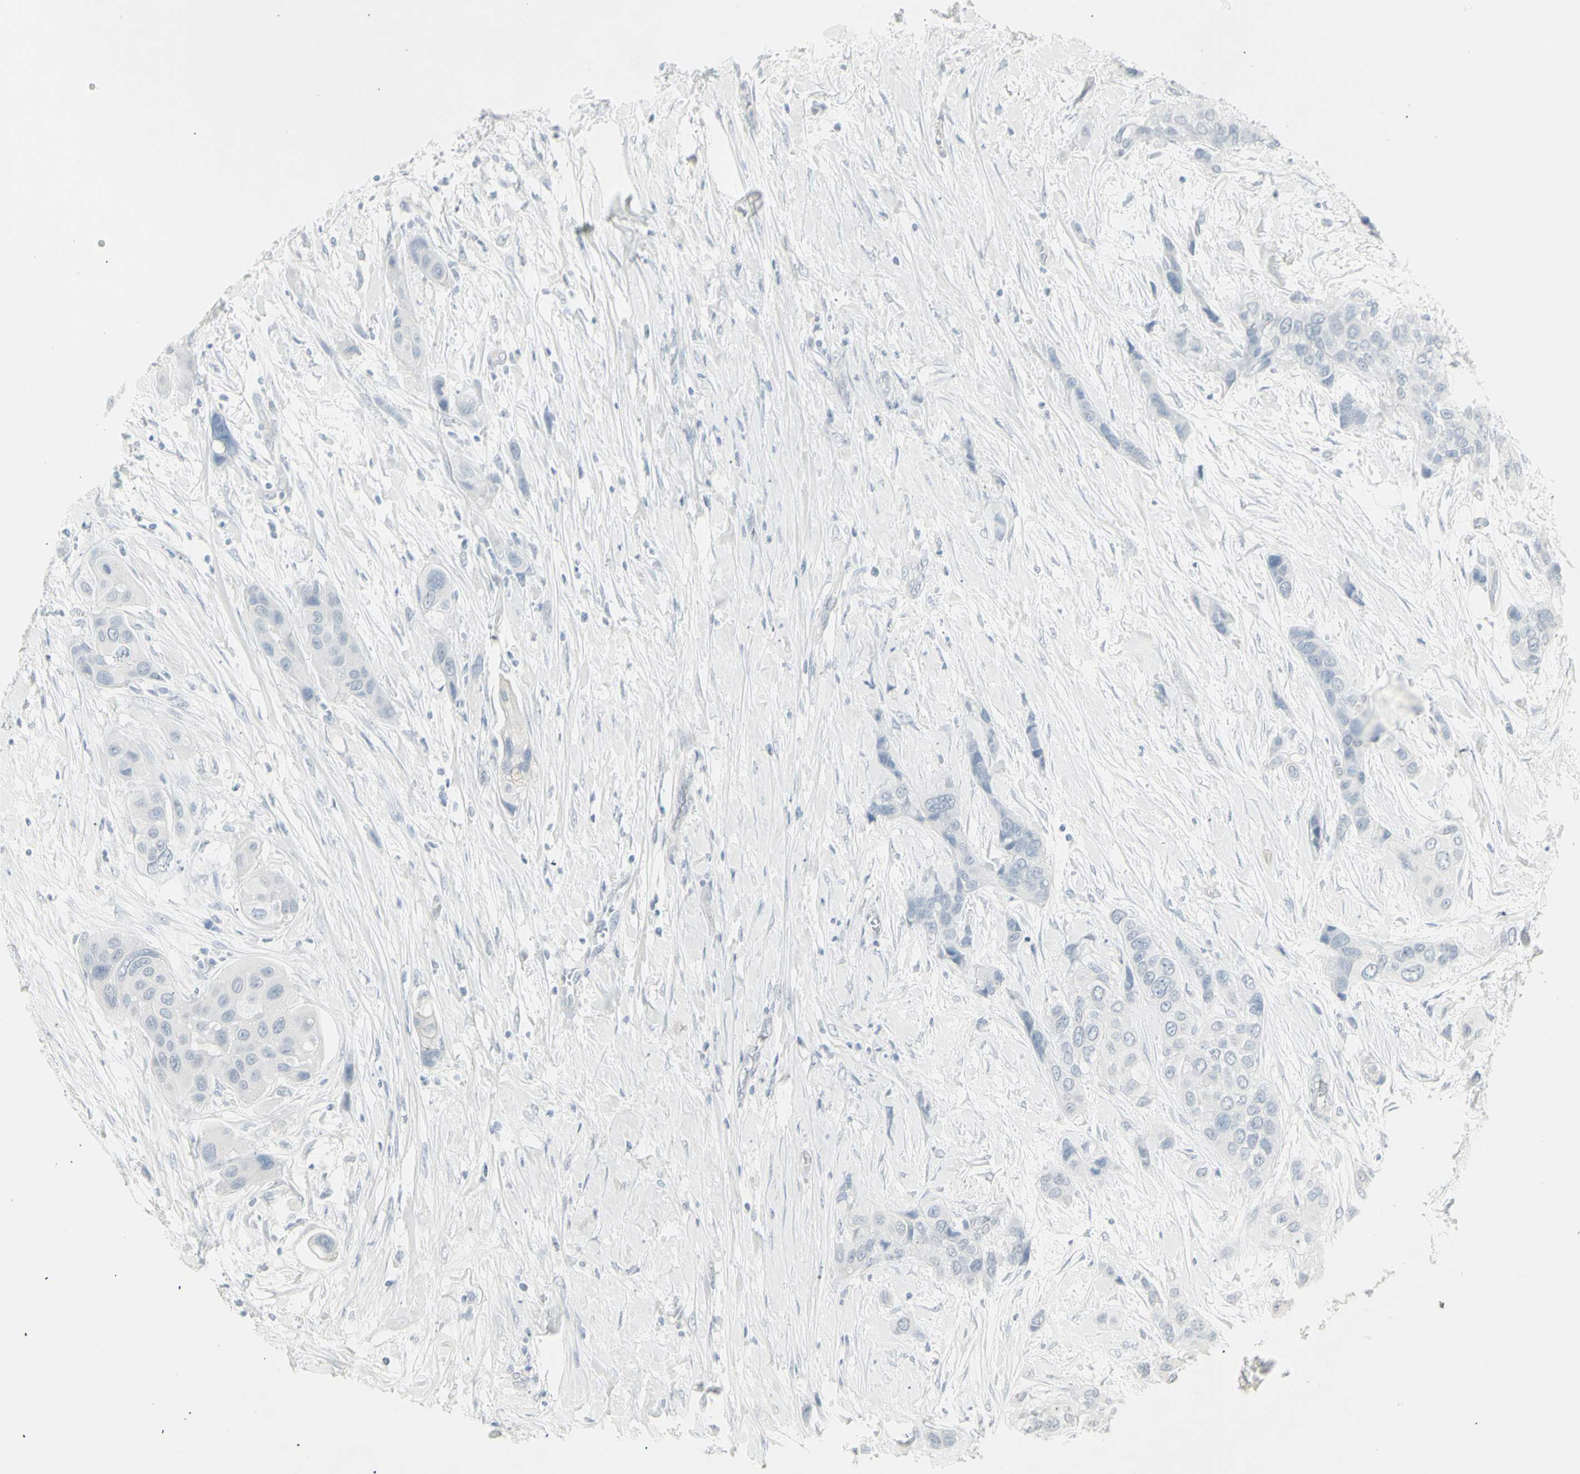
{"staining": {"intensity": "negative", "quantity": "none", "location": "none"}, "tissue": "urothelial cancer", "cell_type": "Tumor cells", "image_type": "cancer", "snomed": [{"axis": "morphology", "description": "Urothelial carcinoma, High grade"}, {"axis": "topography", "description": "Urinary bladder"}], "caption": "Immunohistochemistry histopathology image of high-grade urothelial carcinoma stained for a protein (brown), which demonstrates no staining in tumor cells.", "gene": "YBX2", "patient": {"sex": "female", "age": 56}}